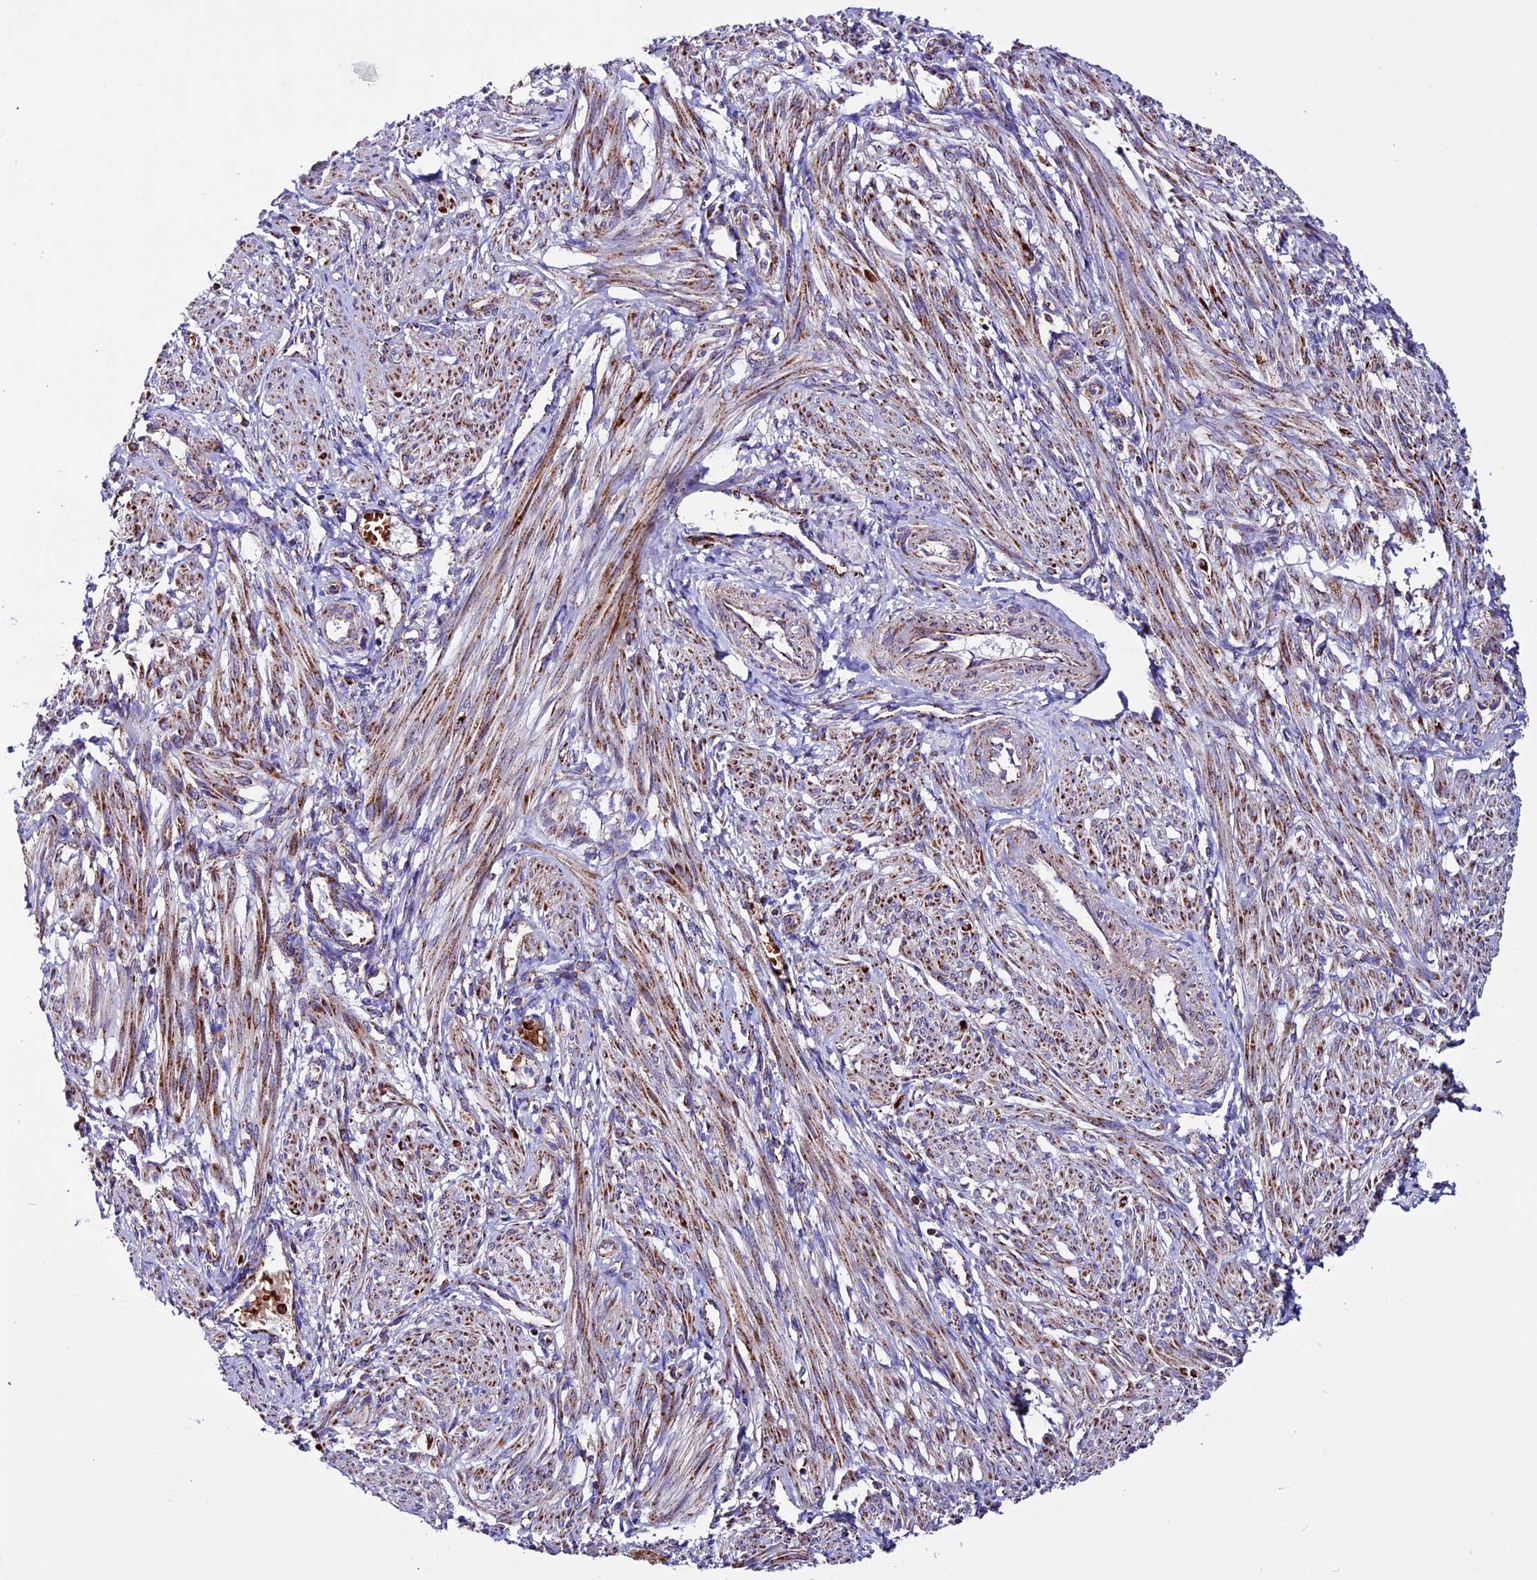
{"staining": {"intensity": "moderate", "quantity": "25%-75%", "location": "cytoplasmic/membranous"}, "tissue": "smooth muscle", "cell_type": "Smooth muscle cells", "image_type": "normal", "snomed": [{"axis": "morphology", "description": "Normal tissue, NOS"}, {"axis": "topography", "description": "Smooth muscle"}], "caption": "Smooth muscle cells show medium levels of moderate cytoplasmic/membranous expression in about 25%-75% of cells in benign human smooth muscle. The protein is shown in brown color, while the nuclei are stained blue.", "gene": "CX3CL1", "patient": {"sex": "female", "age": 39}}